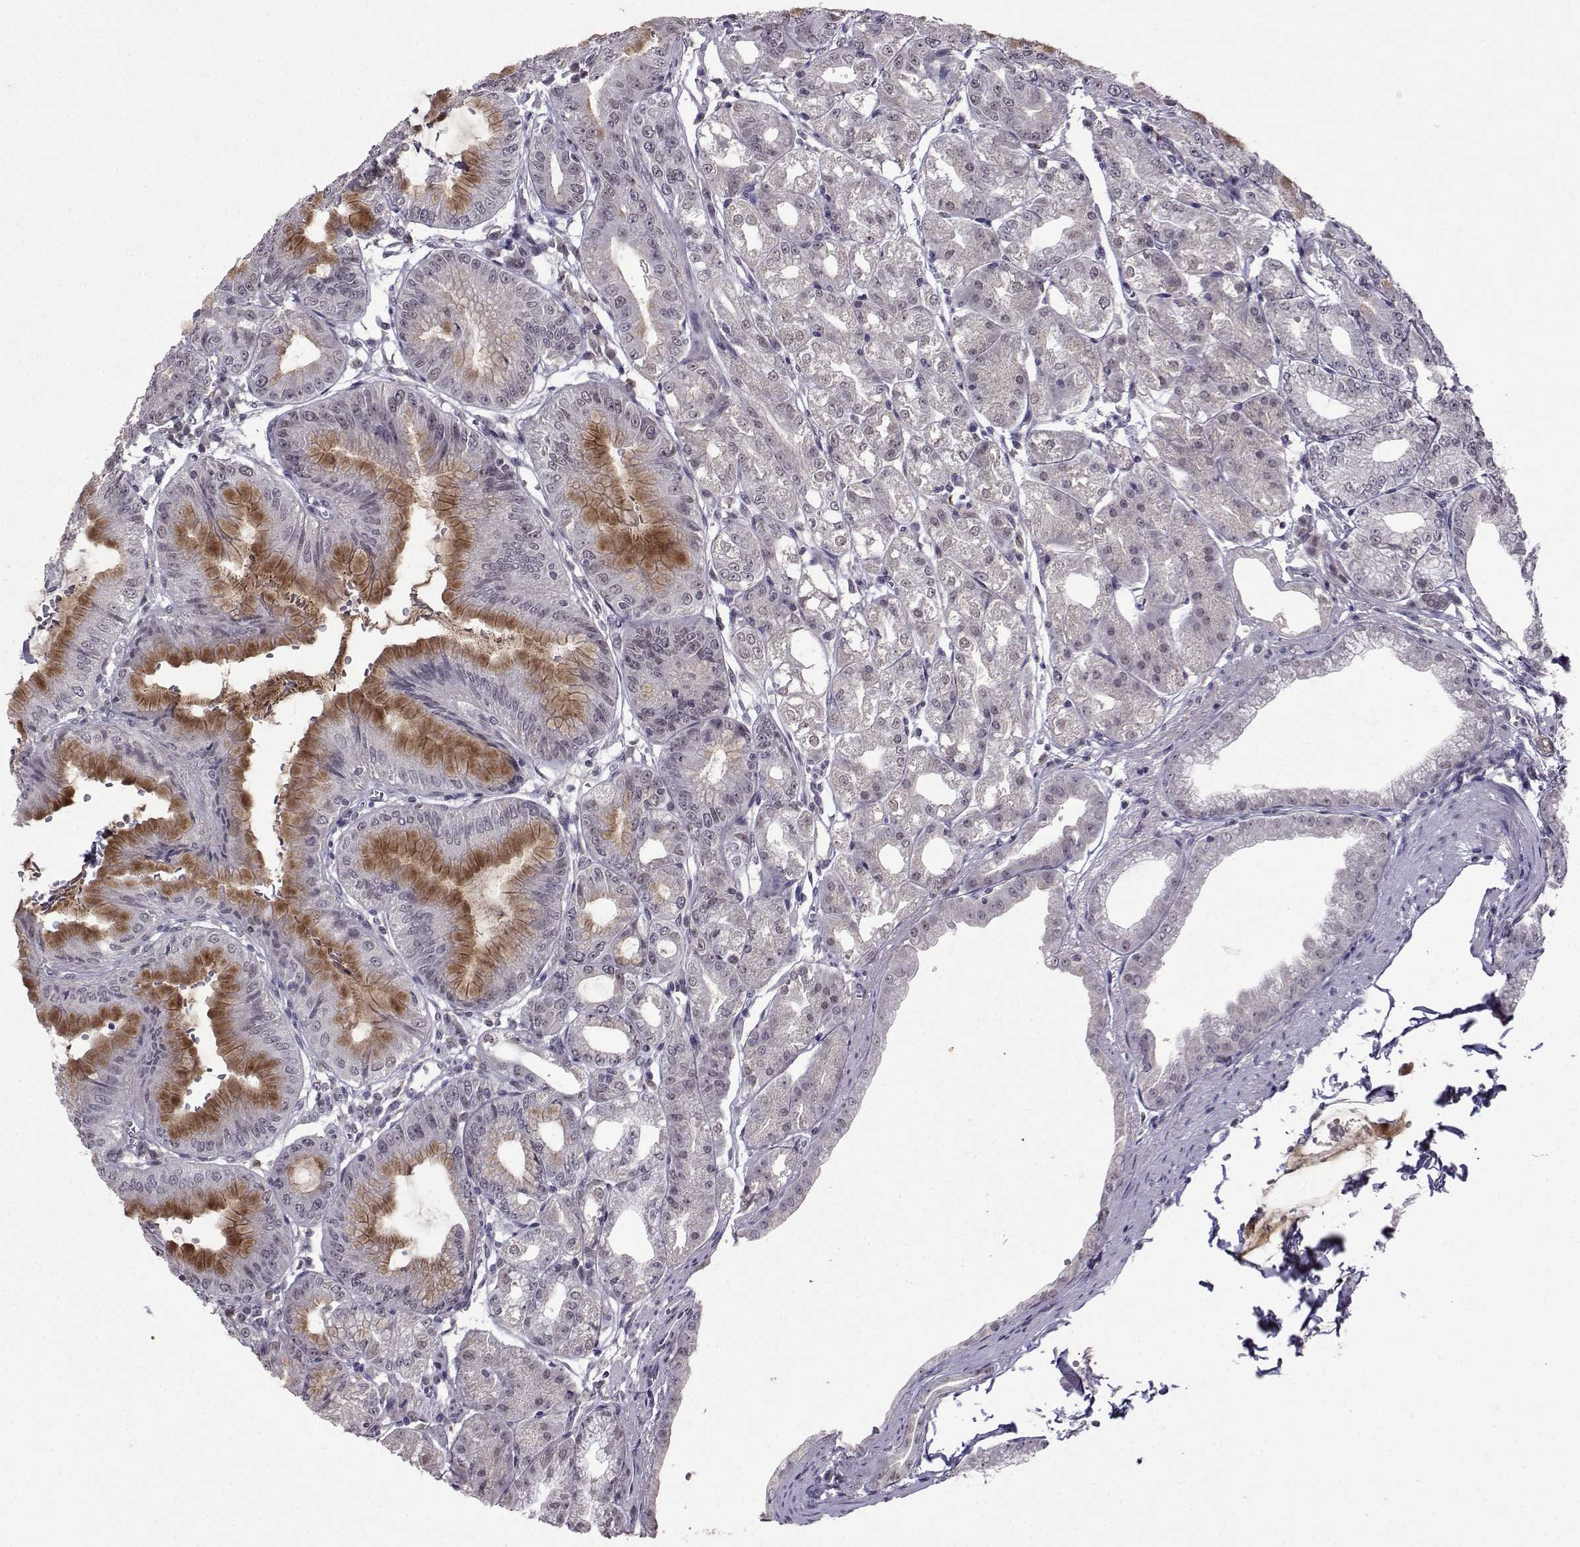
{"staining": {"intensity": "moderate", "quantity": "25%-75%", "location": "cytoplasmic/membranous"}, "tissue": "stomach", "cell_type": "Glandular cells", "image_type": "normal", "snomed": [{"axis": "morphology", "description": "Normal tissue, NOS"}, {"axis": "topography", "description": "Stomach"}], "caption": "High-power microscopy captured an immunohistochemistry (IHC) micrograph of normal stomach, revealing moderate cytoplasmic/membranous staining in about 25%-75% of glandular cells. (IHC, brightfield microscopy, high magnification).", "gene": "CCL28", "patient": {"sex": "male", "age": 71}}